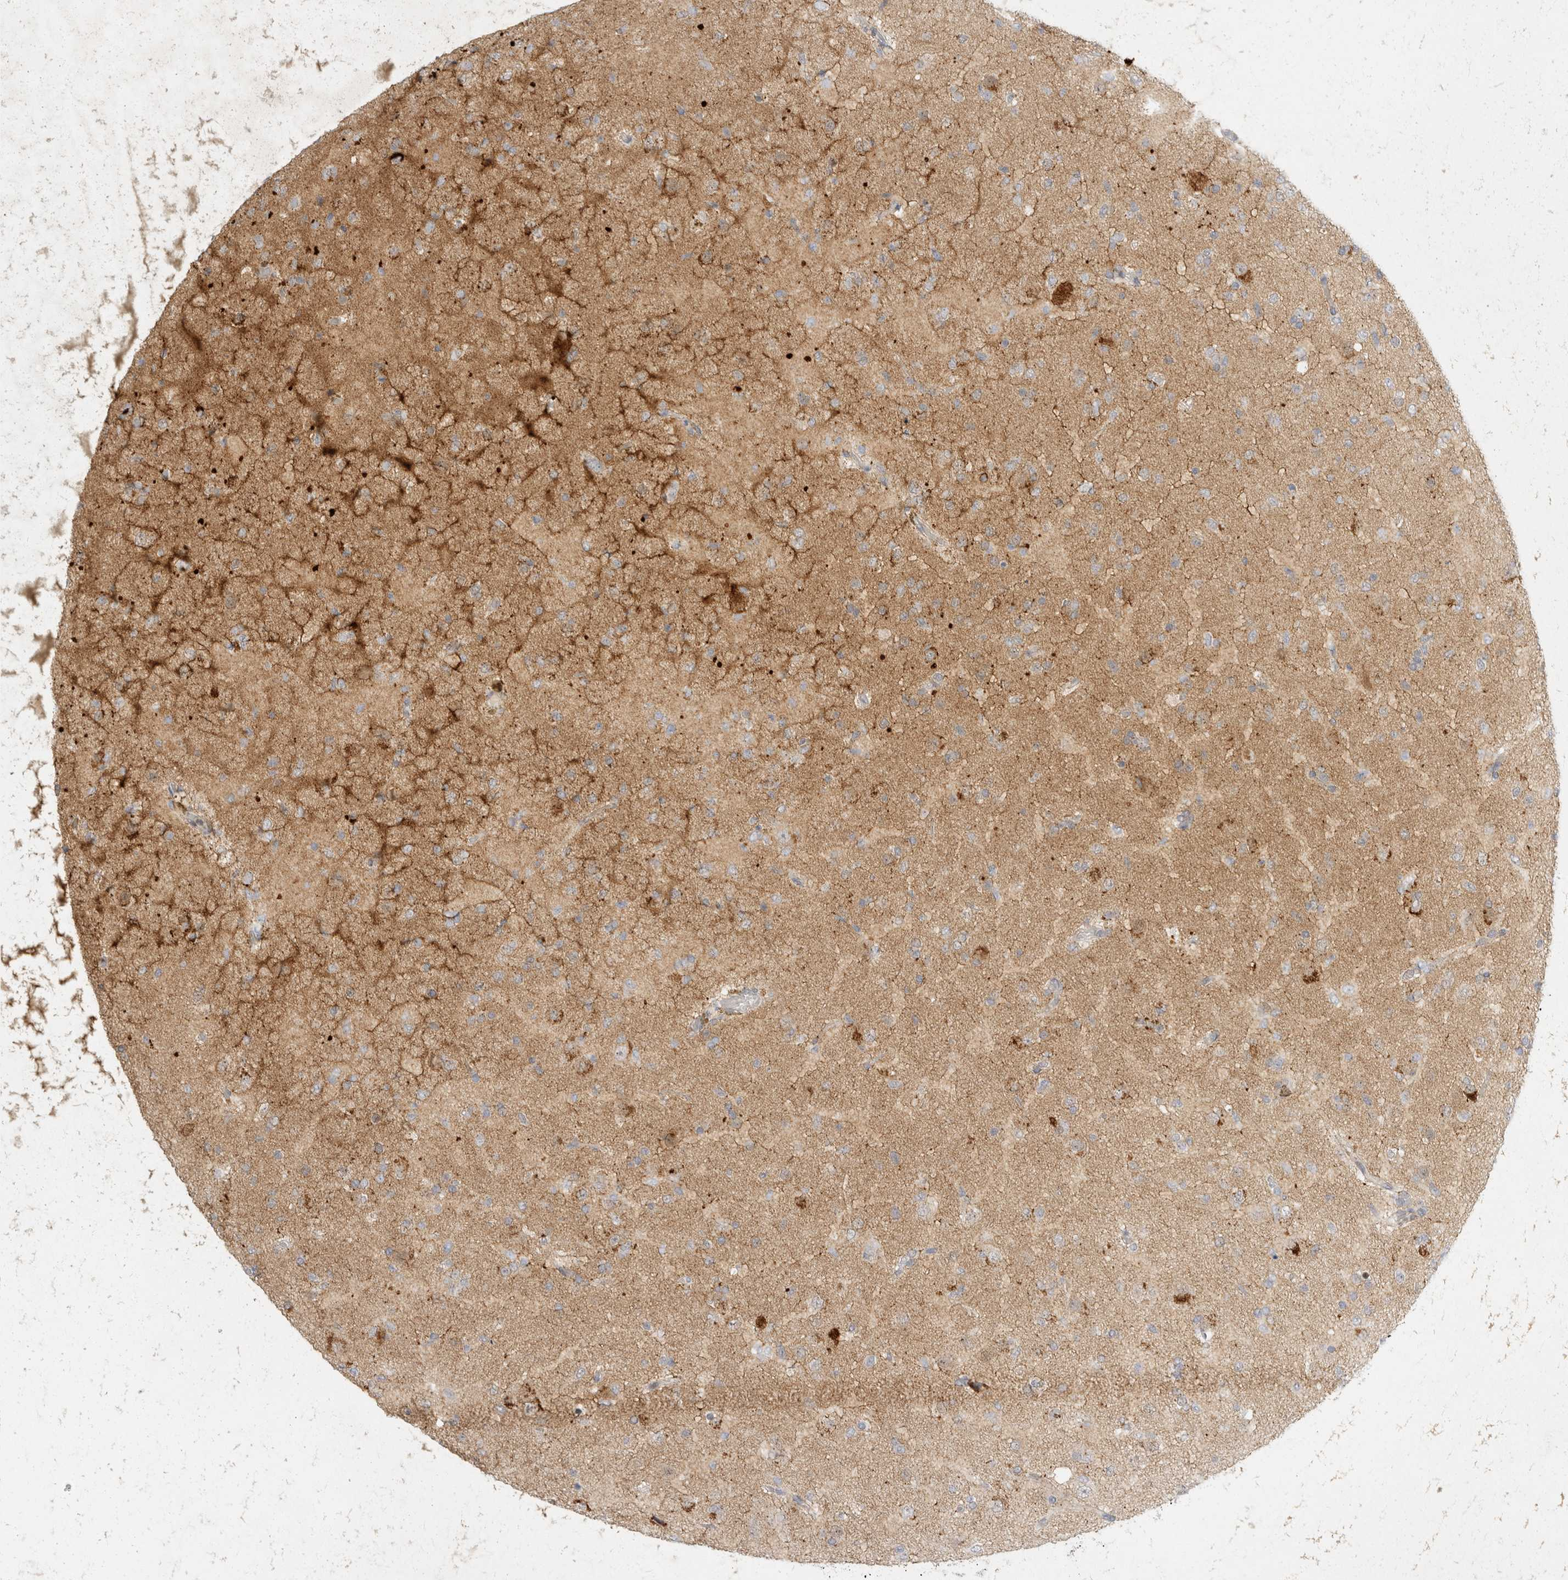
{"staining": {"intensity": "weak", "quantity": "25%-75%", "location": "cytoplasmic/membranous"}, "tissue": "glioma", "cell_type": "Tumor cells", "image_type": "cancer", "snomed": [{"axis": "morphology", "description": "Glioma, malignant, Low grade"}, {"axis": "topography", "description": "Brain"}], "caption": "Brown immunohistochemical staining in glioma displays weak cytoplasmic/membranous positivity in about 25%-75% of tumor cells.", "gene": "TOM1L2", "patient": {"sex": "male", "age": 65}}